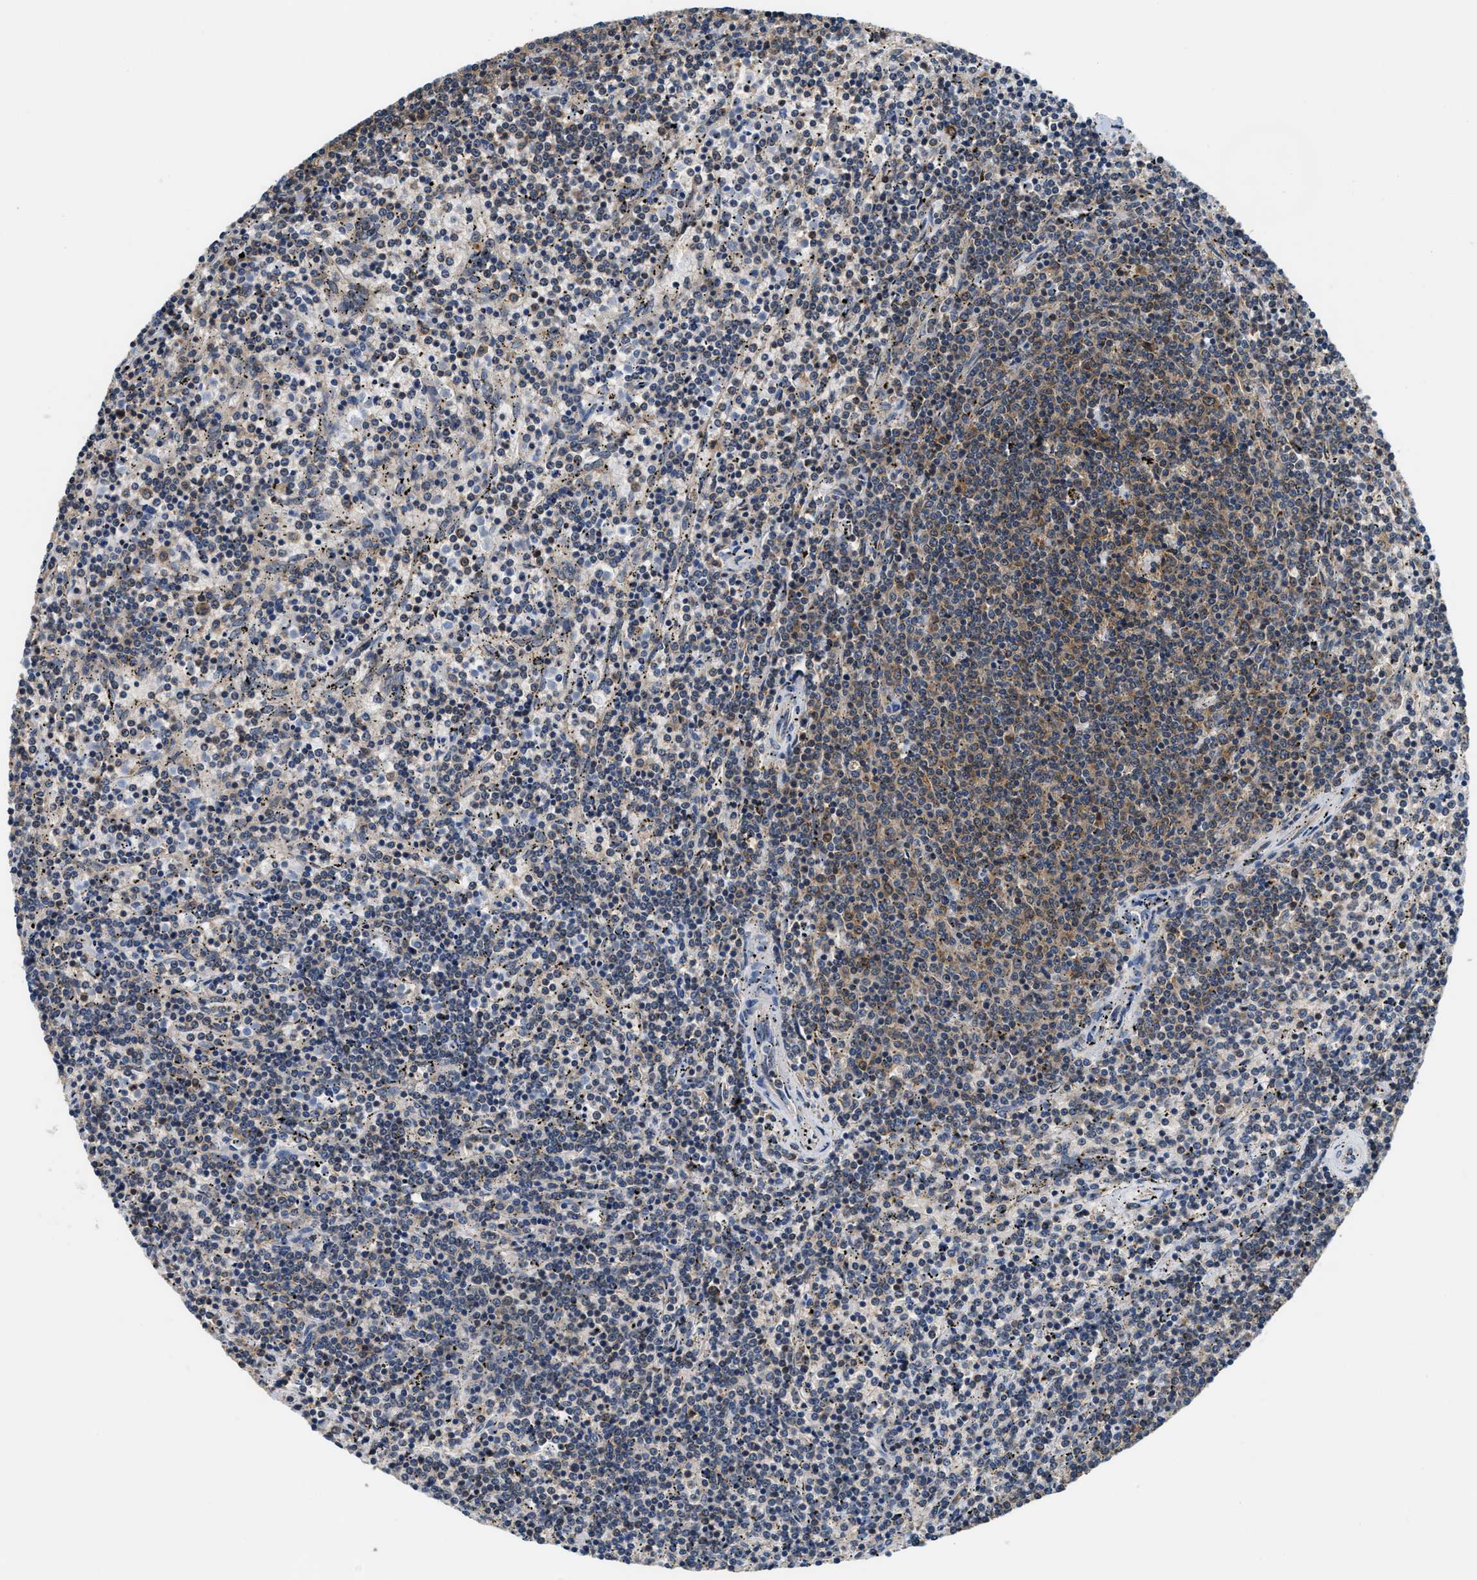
{"staining": {"intensity": "moderate", "quantity": "<25%", "location": "cytoplasmic/membranous"}, "tissue": "lymphoma", "cell_type": "Tumor cells", "image_type": "cancer", "snomed": [{"axis": "morphology", "description": "Malignant lymphoma, non-Hodgkin's type, Low grade"}, {"axis": "topography", "description": "Spleen"}], "caption": "Moderate cytoplasmic/membranous protein staining is identified in approximately <25% of tumor cells in low-grade malignant lymphoma, non-Hodgkin's type.", "gene": "CCM2", "patient": {"sex": "female", "age": 50}}